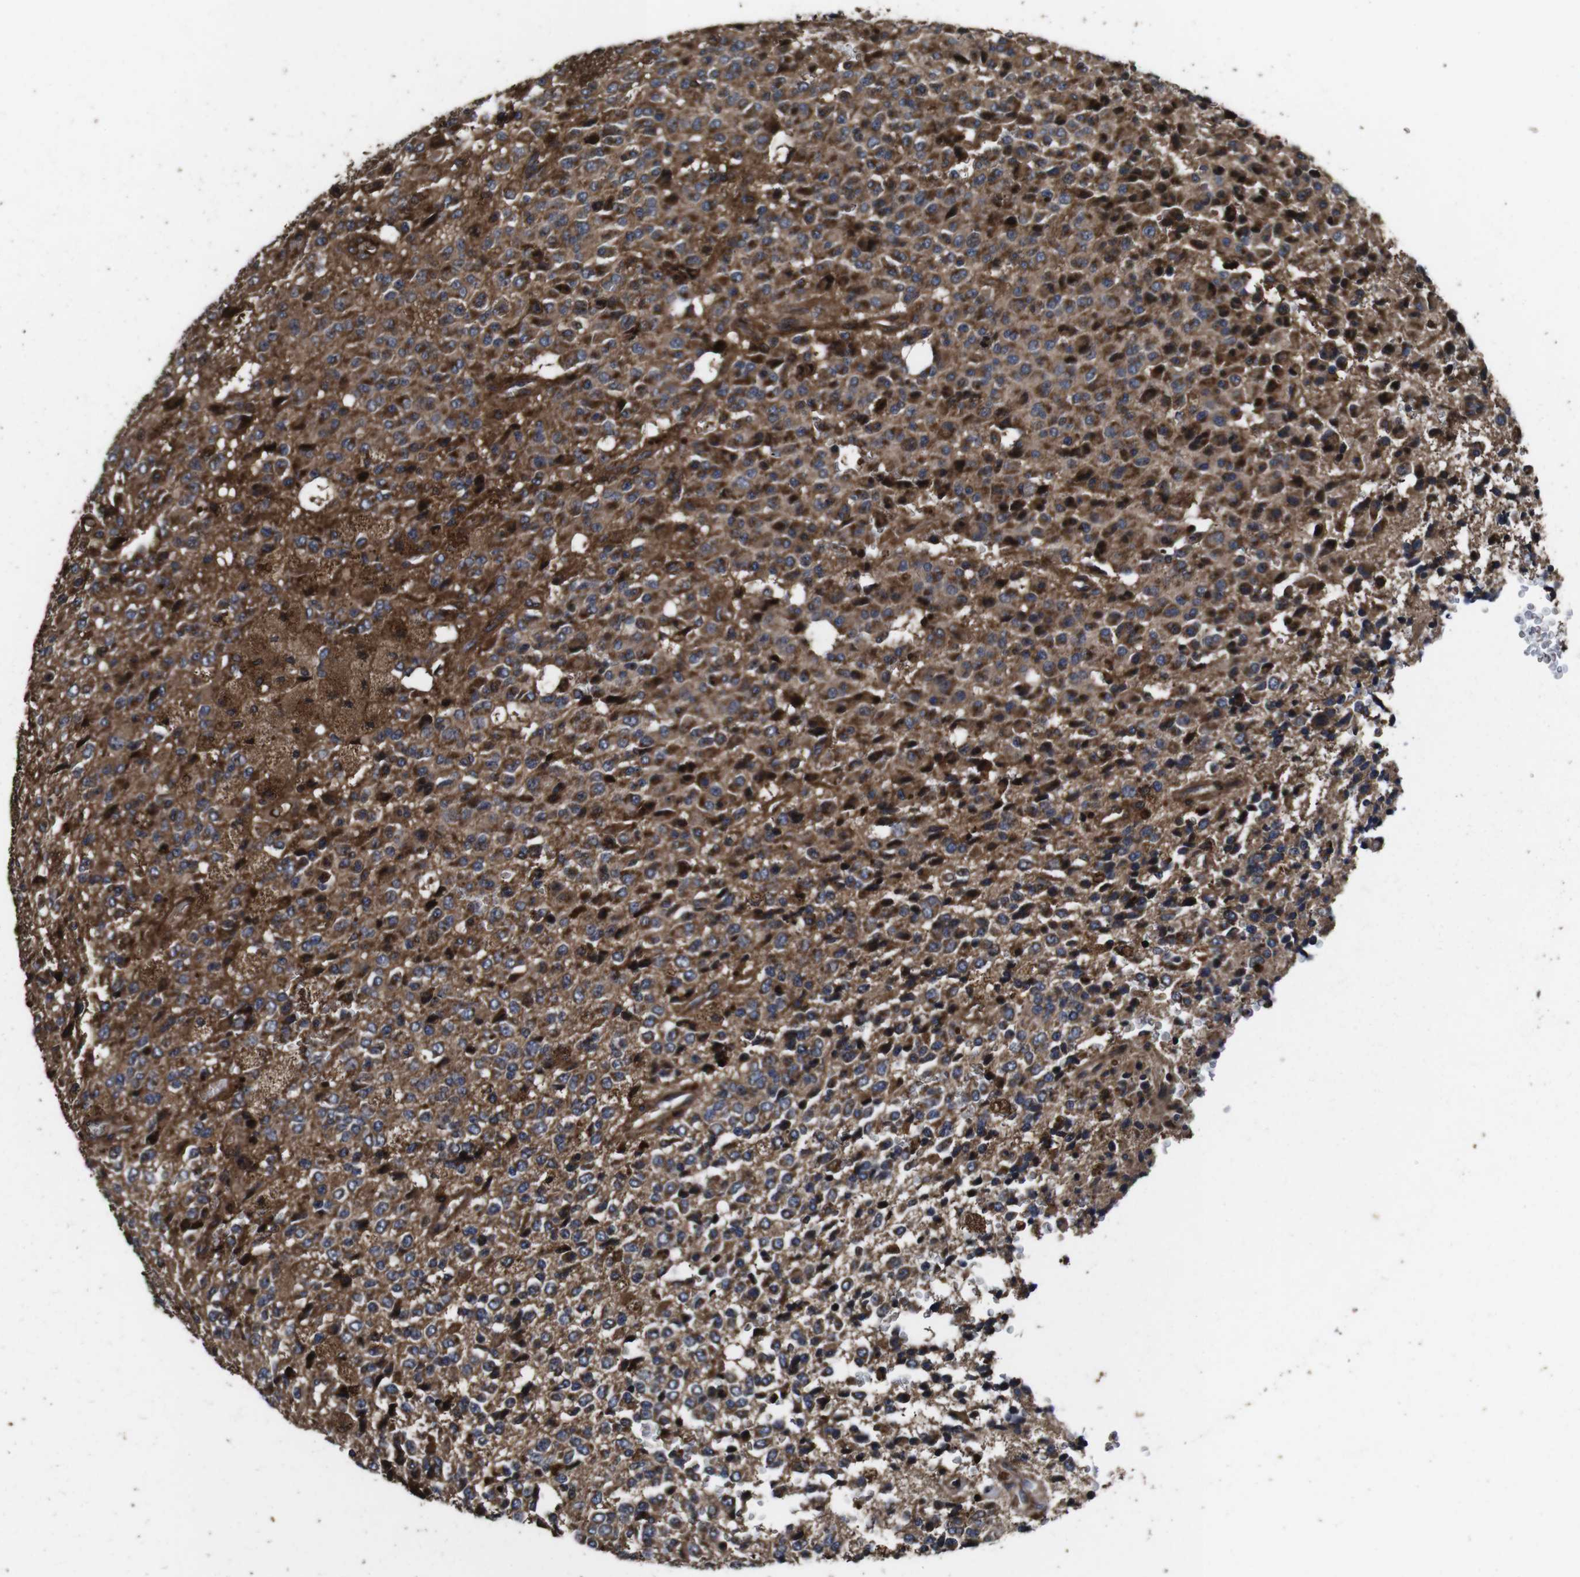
{"staining": {"intensity": "moderate", "quantity": ">75%", "location": "cytoplasmic/membranous"}, "tissue": "glioma", "cell_type": "Tumor cells", "image_type": "cancer", "snomed": [{"axis": "morphology", "description": "Glioma, malignant, High grade"}, {"axis": "topography", "description": "pancreas cauda"}], "caption": "An IHC micrograph of neoplastic tissue is shown. Protein staining in brown highlights moderate cytoplasmic/membranous positivity in malignant high-grade glioma within tumor cells.", "gene": "SMYD3", "patient": {"sex": "male", "age": 60}}